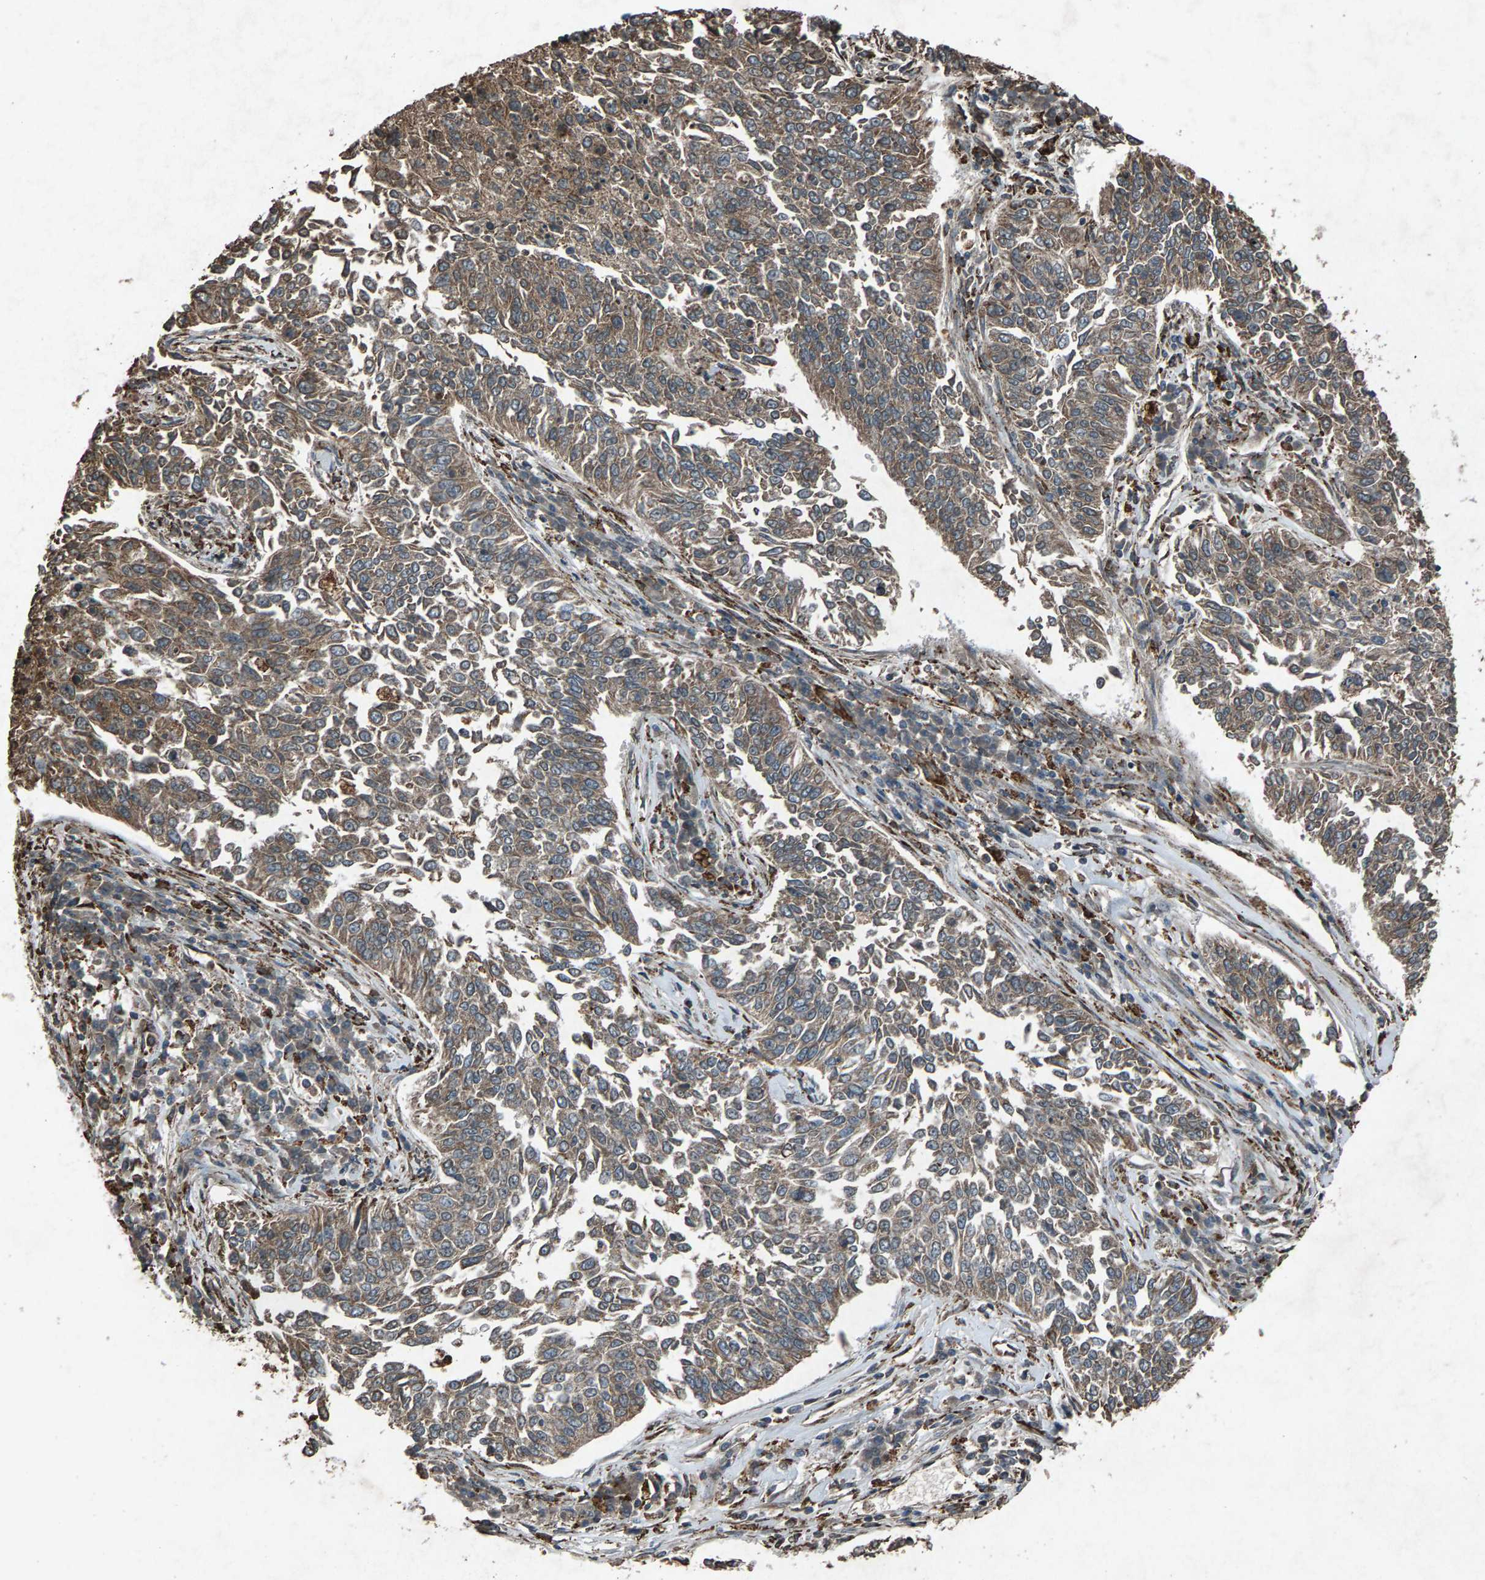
{"staining": {"intensity": "weak", "quantity": ">75%", "location": "cytoplasmic/membranous"}, "tissue": "lung cancer", "cell_type": "Tumor cells", "image_type": "cancer", "snomed": [{"axis": "morphology", "description": "Normal tissue, NOS"}, {"axis": "morphology", "description": "Squamous cell carcinoma, NOS"}, {"axis": "topography", "description": "Cartilage tissue"}, {"axis": "topography", "description": "Bronchus"}, {"axis": "topography", "description": "Lung"}], "caption": "Lung cancer (squamous cell carcinoma) tissue shows weak cytoplasmic/membranous positivity in about >75% of tumor cells The protein is stained brown, and the nuclei are stained in blue (DAB (3,3'-diaminobenzidine) IHC with brightfield microscopy, high magnification).", "gene": "CALR", "patient": {"sex": "female", "age": 49}}